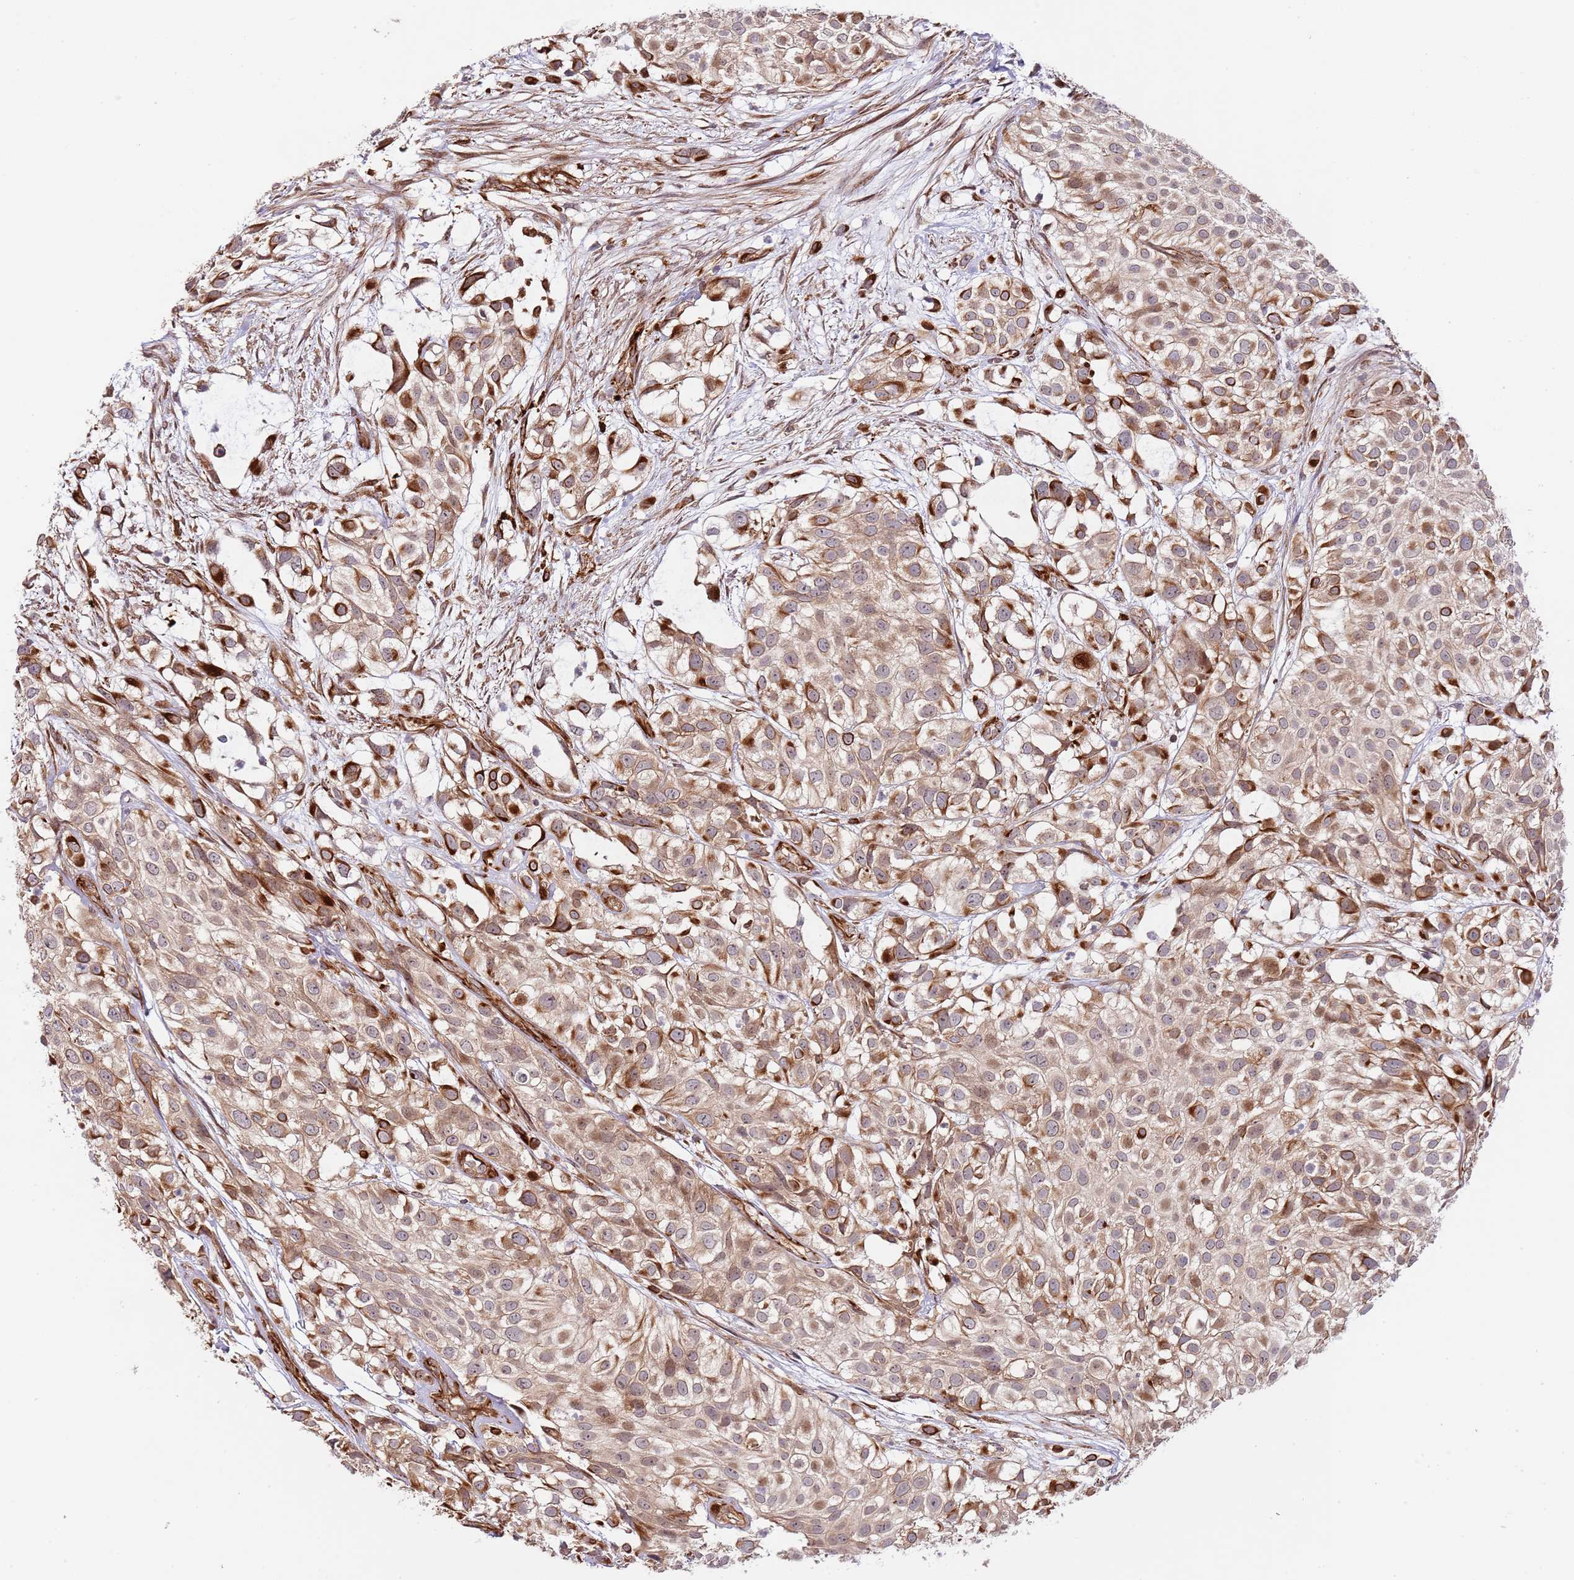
{"staining": {"intensity": "moderate", "quantity": ">75%", "location": "cytoplasmic/membranous"}, "tissue": "urothelial cancer", "cell_type": "Tumor cells", "image_type": "cancer", "snomed": [{"axis": "morphology", "description": "Urothelial carcinoma, High grade"}, {"axis": "topography", "description": "Urinary bladder"}], "caption": "Moderate cytoplasmic/membranous expression for a protein is identified in approximately >75% of tumor cells of urothelial carcinoma (high-grade) using immunohistochemistry (IHC).", "gene": "NEK3", "patient": {"sex": "male", "age": 56}}